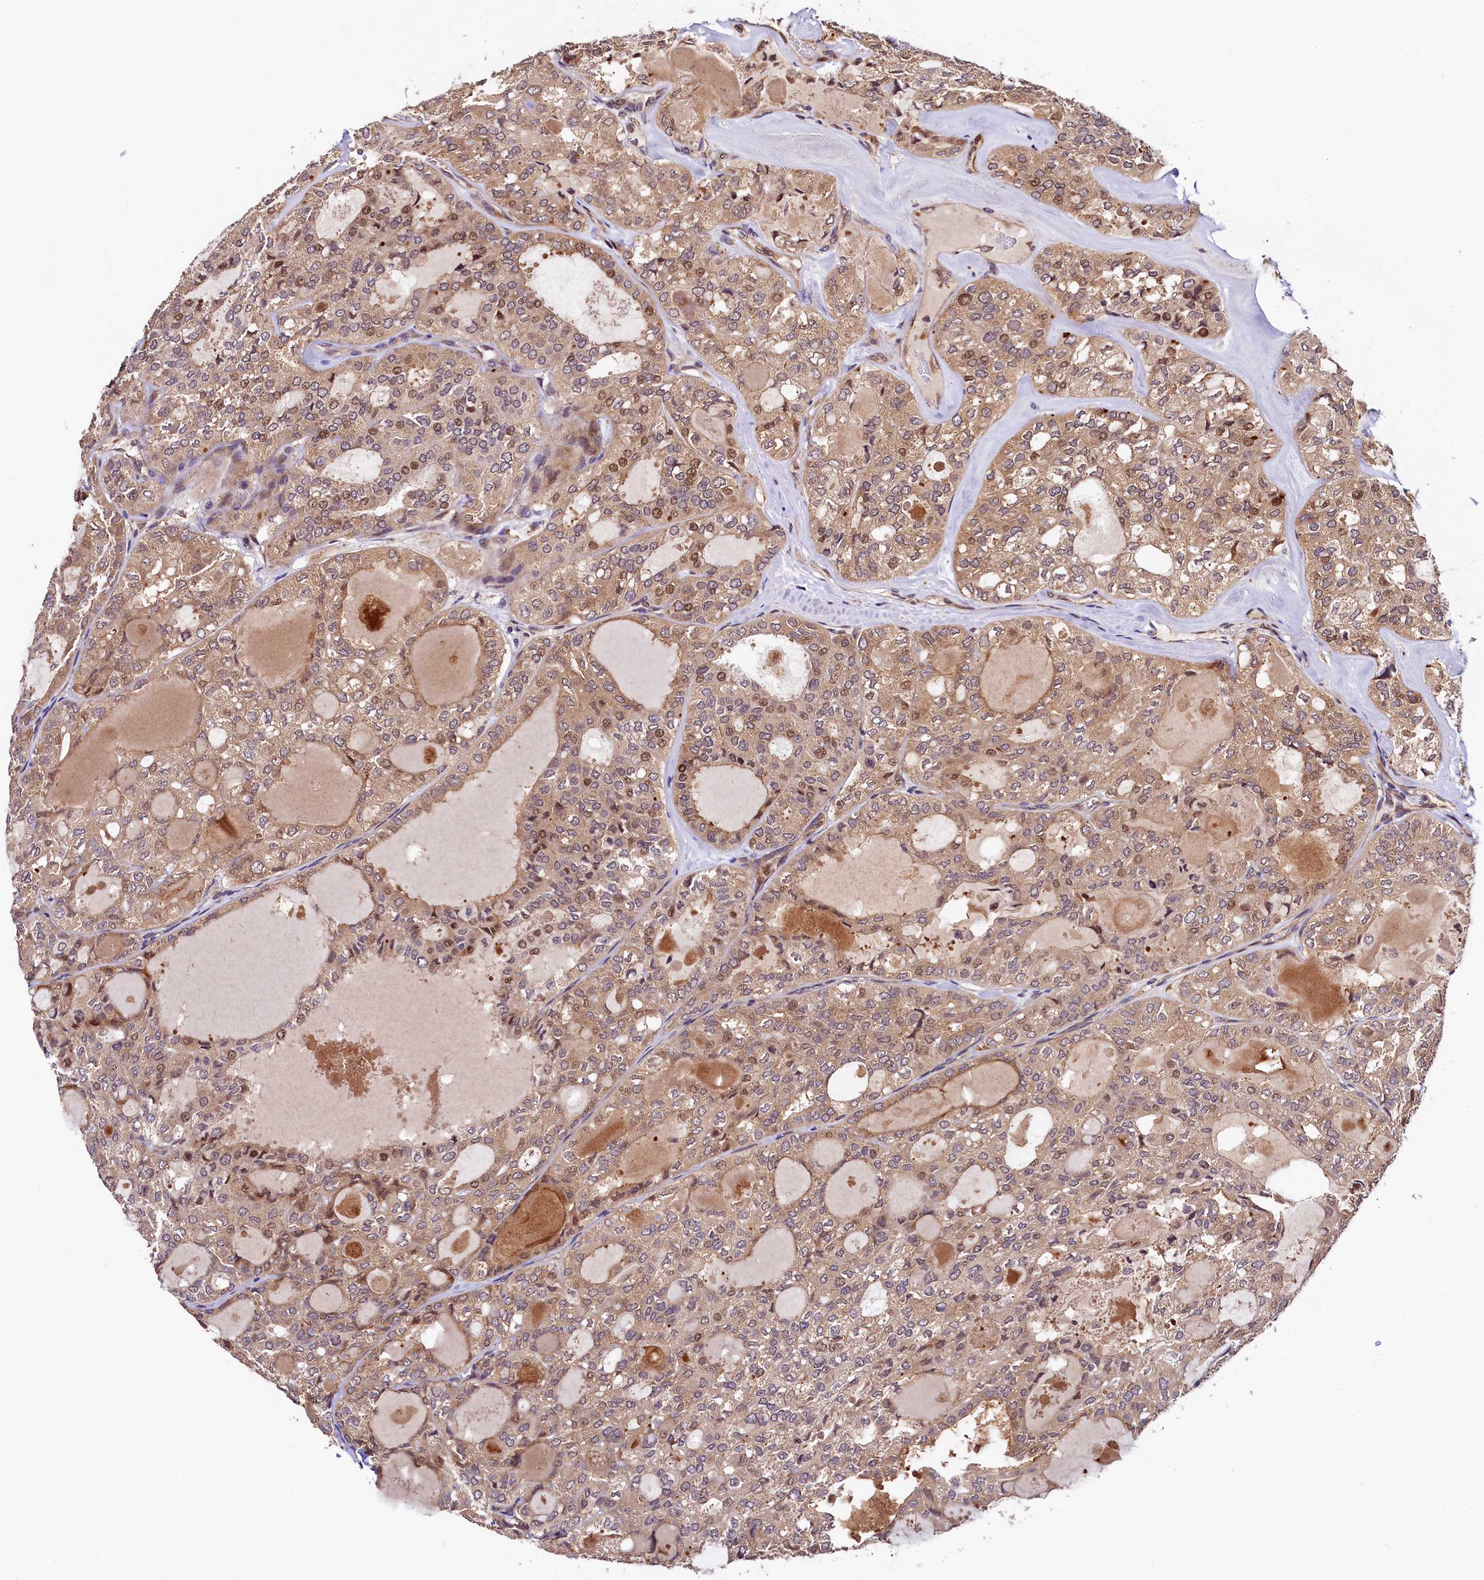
{"staining": {"intensity": "moderate", "quantity": ">75%", "location": "cytoplasmic/membranous,nuclear"}, "tissue": "thyroid cancer", "cell_type": "Tumor cells", "image_type": "cancer", "snomed": [{"axis": "morphology", "description": "Follicular adenoma carcinoma, NOS"}, {"axis": "topography", "description": "Thyroid gland"}], "caption": "This is an image of immunohistochemistry staining of thyroid follicular adenoma carcinoma, which shows moderate expression in the cytoplasmic/membranous and nuclear of tumor cells.", "gene": "VPS35", "patient": {"sex": "male", "age": 75}}